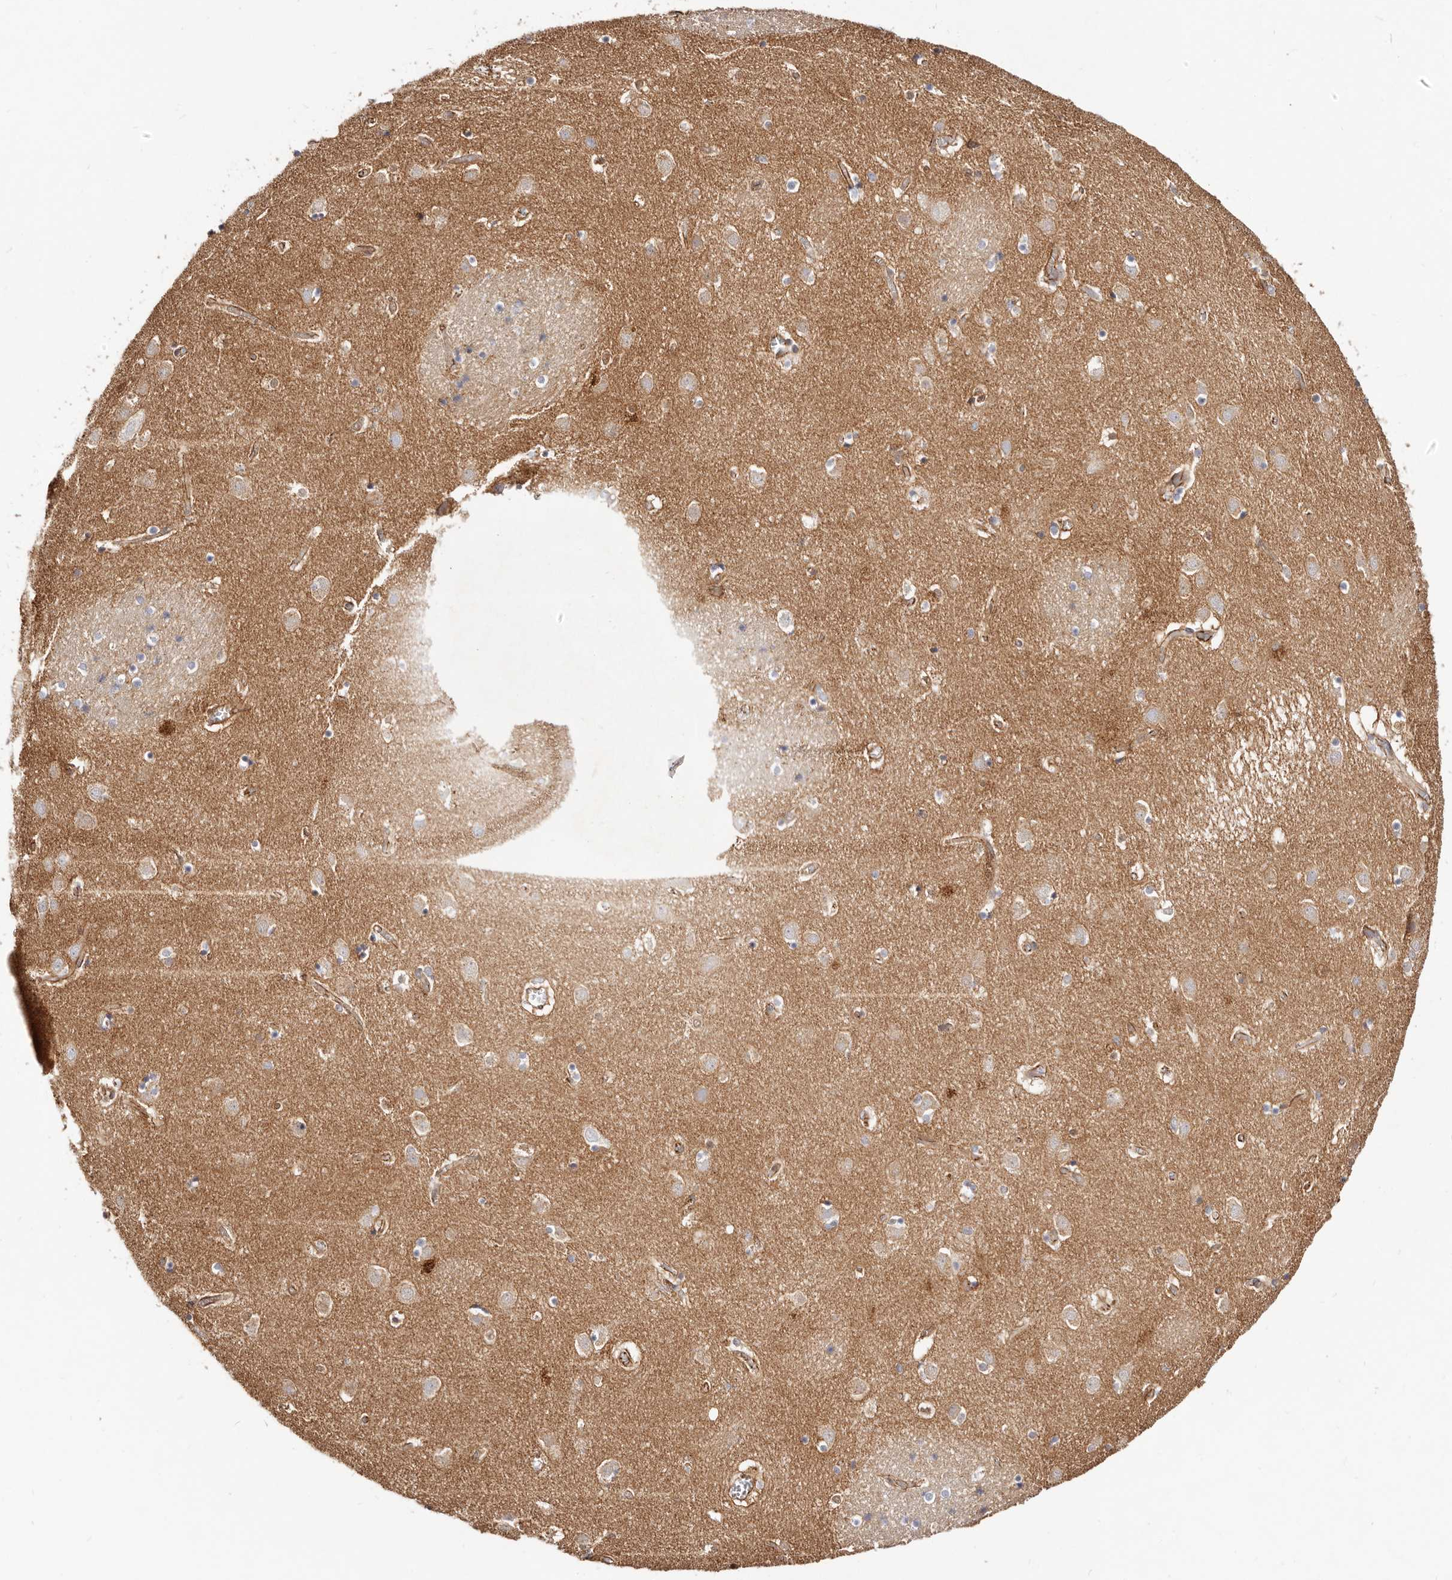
{"staining": {"intensity": "negative", "quantity": "none", "location": "none"}, "tissue": "caudate", "cell_type": "Glial cells", "image_type": "normal", "snomed": [{"axis": "morphology", "description": "Normal tissue, NOS"}, {"axis": "topography", "description": "Lateral ventricle wall"}], "caption": "Immunohistochemical staining of benign caudate exhibits no significant expression in glial cells. (DAB immunohistochemistry visualized using brightfield microscopy, high magnification).", "gene": "CTNNB1", "patient": {"sex": "male", "age": 70}}